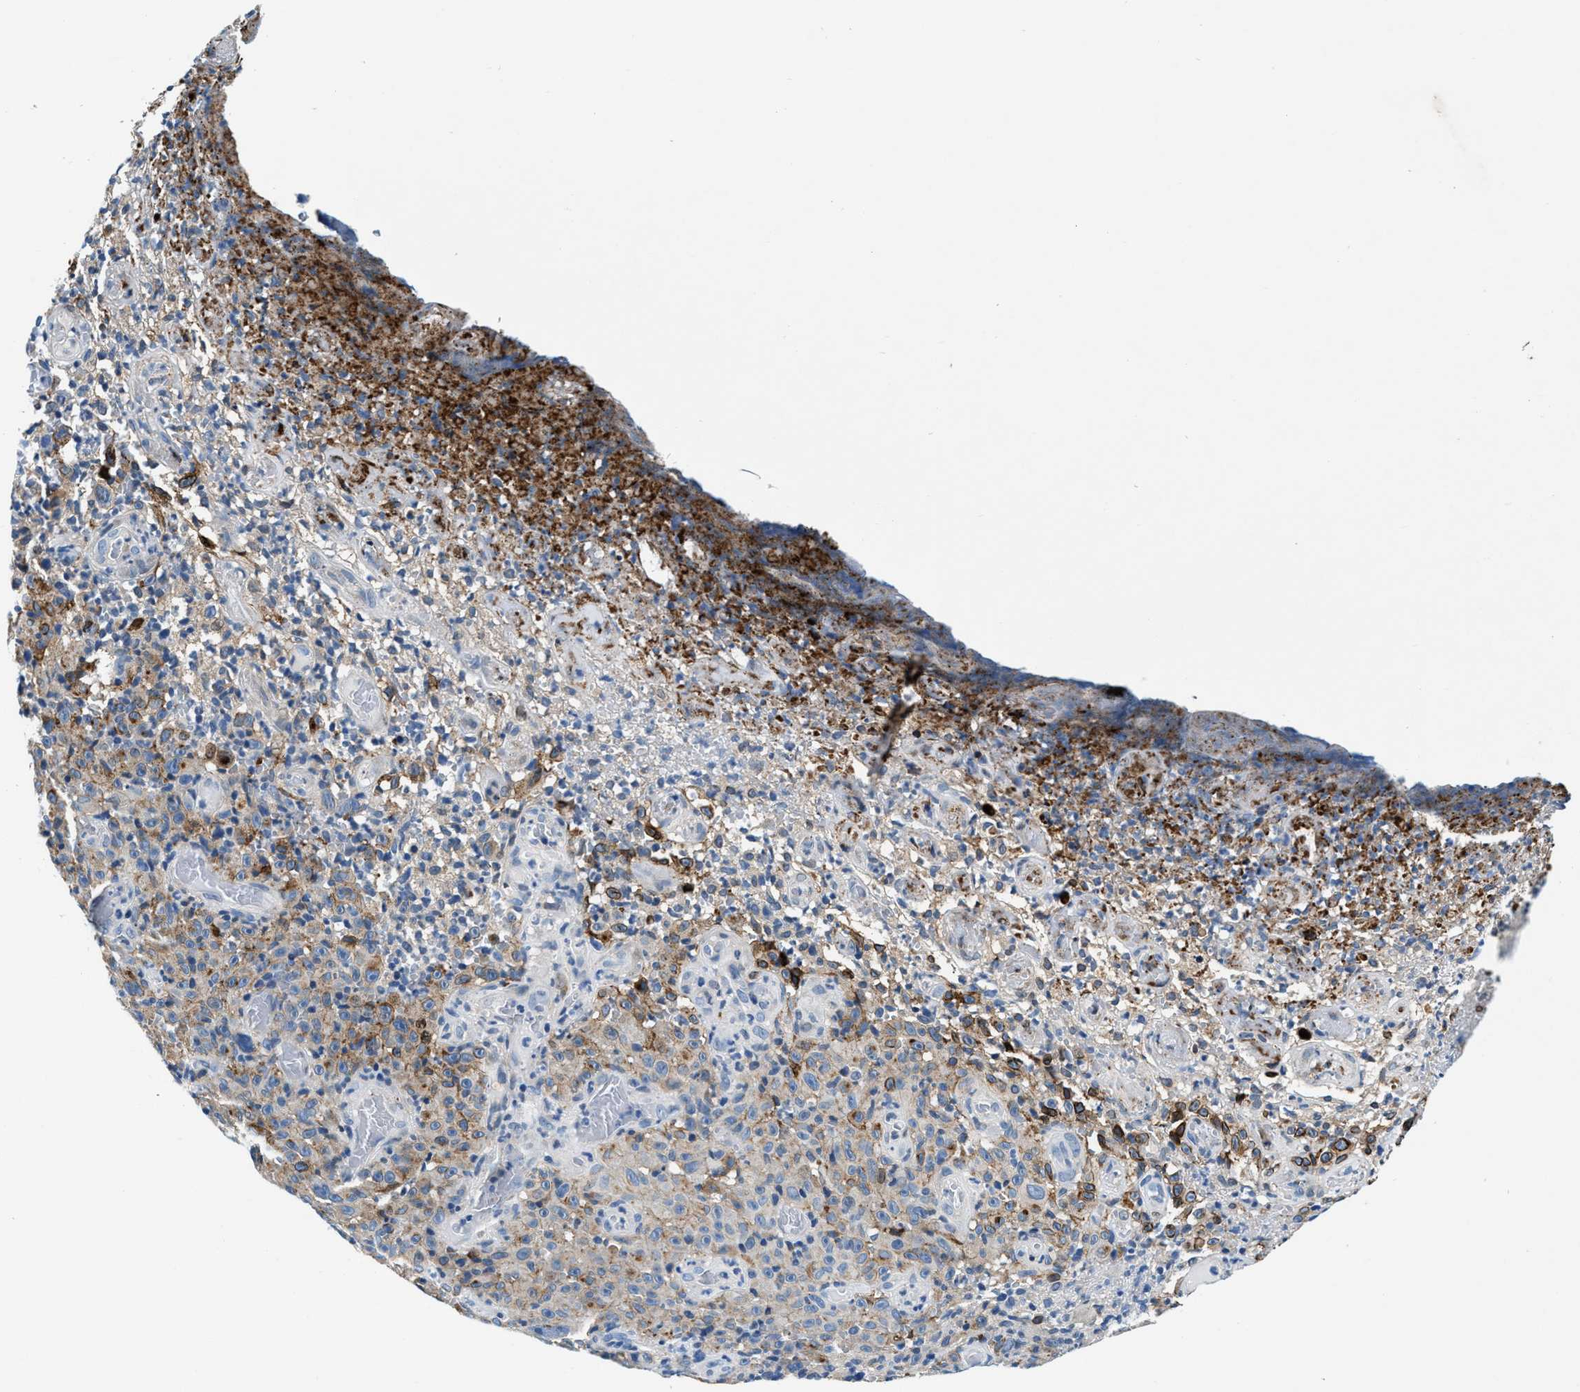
{"staining": {"intensity": "moderate", "quantity": "<25%", "location": "cytoplasmic/membranous"}, "tissue": "melanoma", "cell_type": "Tumor cells", "image_type": "cancer", "snomed": [{"axis": "morphology", "description": "Malignant melanoma, NOS"}, {"axis": "topography", "description": "Skin"}], "caption": "An immunohistochemistry (IHC) photomicrograph of neoplastic tissue is shown. Protein staining in brown labels moderate cytoplasmic/membranous positivity in melanoma within tumor cells.", "gene": "SLFN11", "patient": {"sex": "female", "age": 82}}